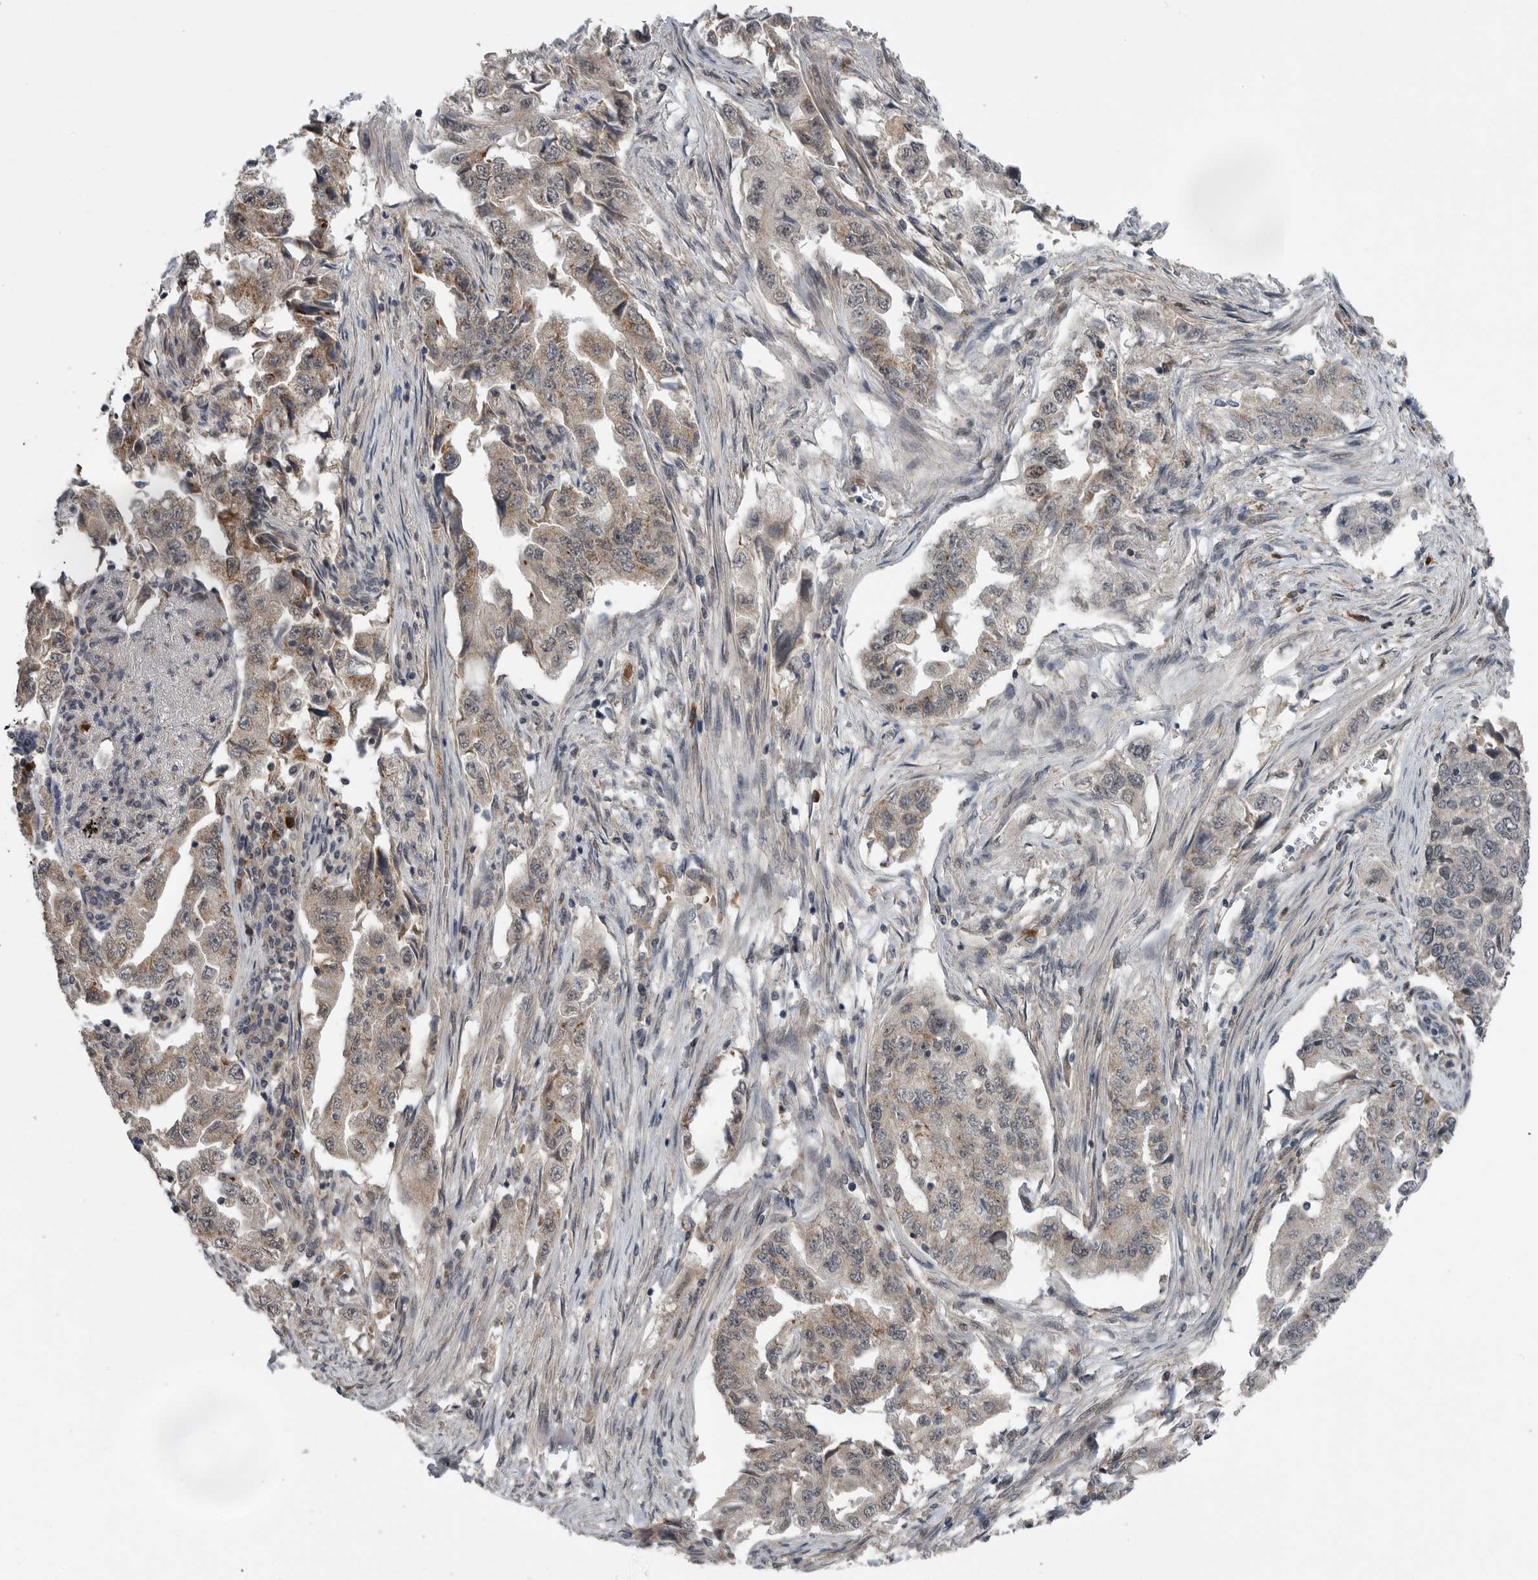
{"staining": {"intensity": "weak", "quantity": "25%-75%", "location": "cytoplasmic/membranous"}, "tissue": "lung cancer", "cell_type": "Tumor cells", "image_type": "cancer", "snomed": [{"axis": "morphology", "description": "Adenocarcinoma, NOS"}, {"axis": "topography", "description": "Lung"}], "caption": "Brown immunohistochemical staining in human lung cancer displays weak cytoplasmic/membranous expression in approximately 25%-75% of tumor cells. Immunohistochemistry stains the protein of interest in brown and the nuclei are stained blue.", "gene": "SCP2", "patient": {"sex": "female", "age": 51}}